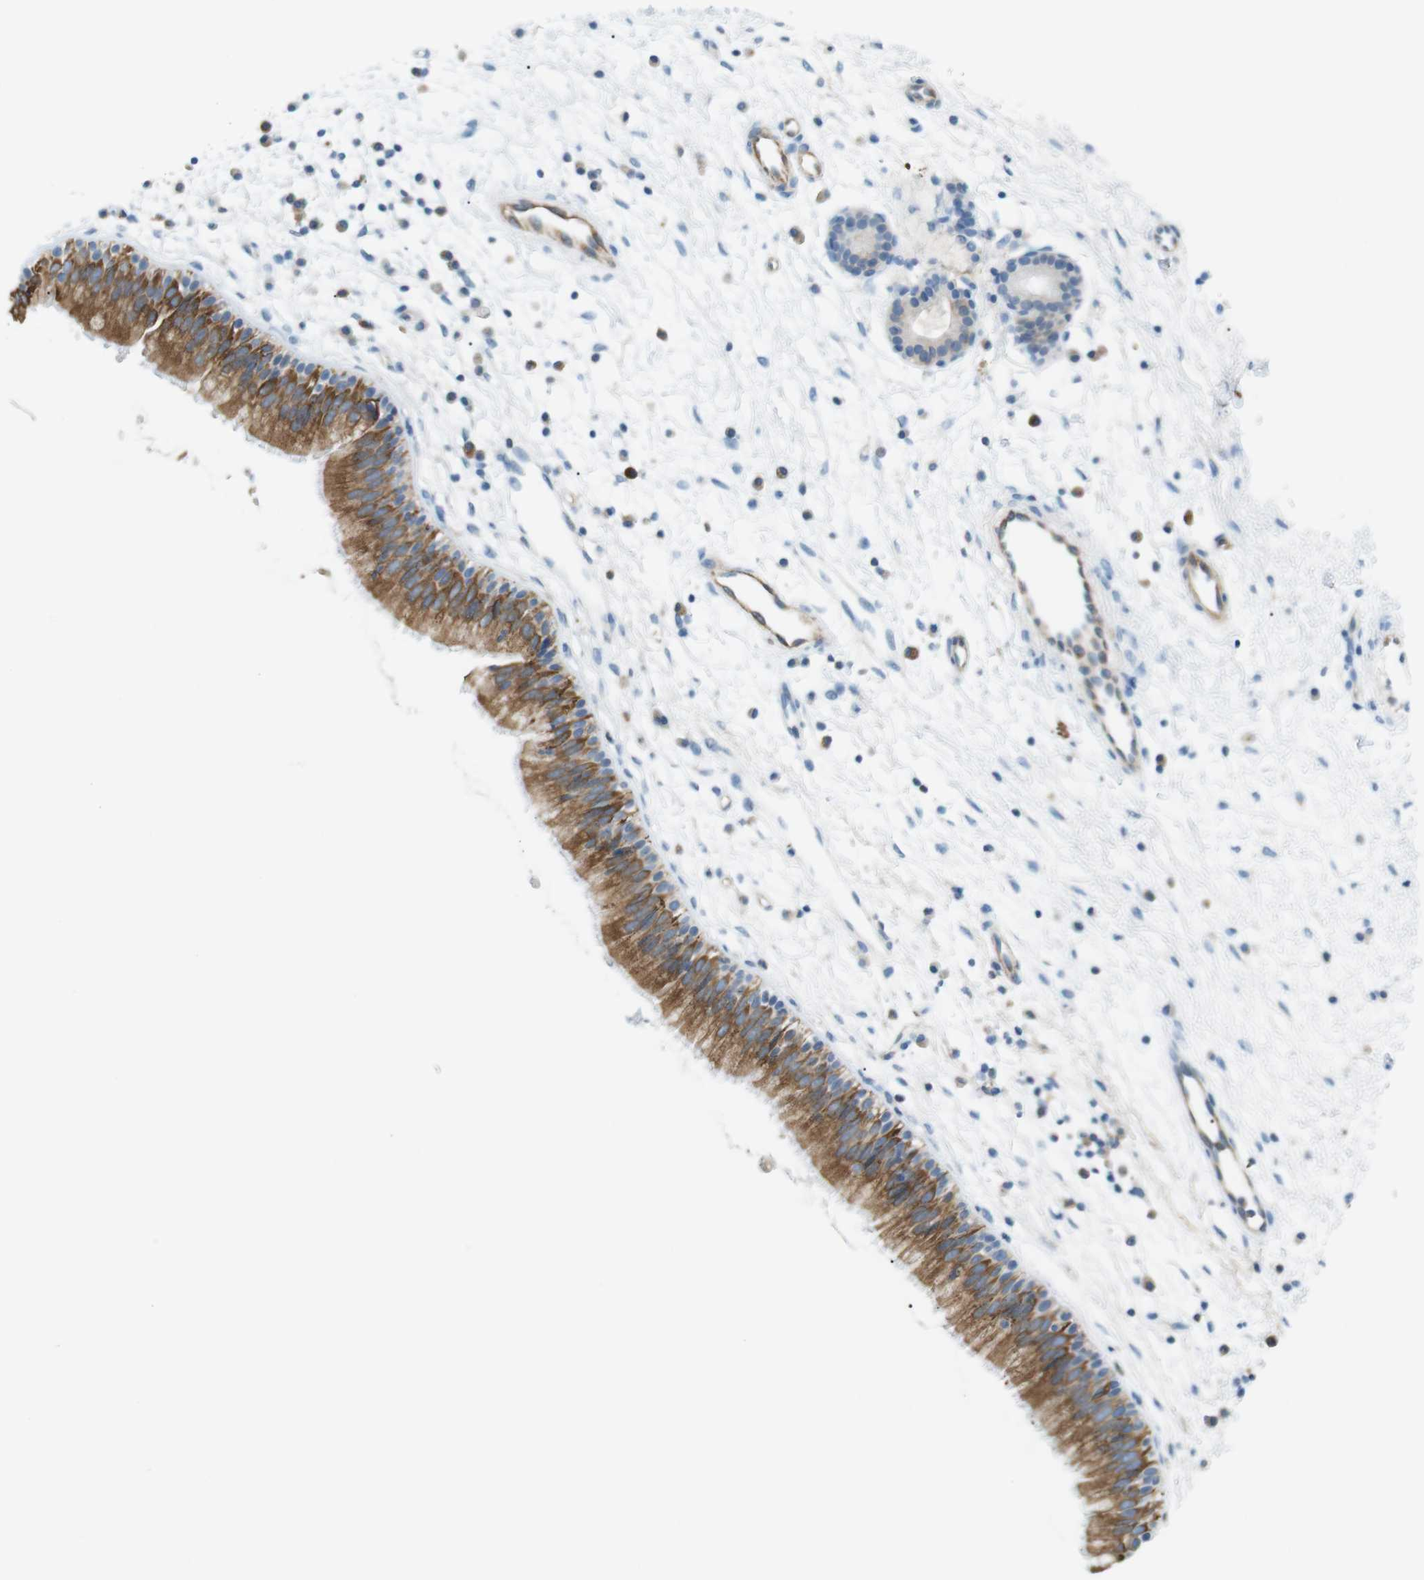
{"staining": {"intensity": "moderate", "quantity": ">75%", "location": "cytoplasmic/membranous"}, "tissue": "nasopharynx", "cell_type": "Respiratory epithelial cells", "image_type": "normal", "snomed": [{"axis": "morphology", "description": "Normal tissue, NOS"}, {"axis": "topography", "description": "Nasopharynx"}], "caption": "Immunohistochemical staining of unremarkable human nasopharynx displays >75% levels of moderate cytoplasmic/membranous protein expression in about >75% of respiratory epithelial cells.", "gene": "PEPD", "patient": {"sex": "male", "age": 21}}